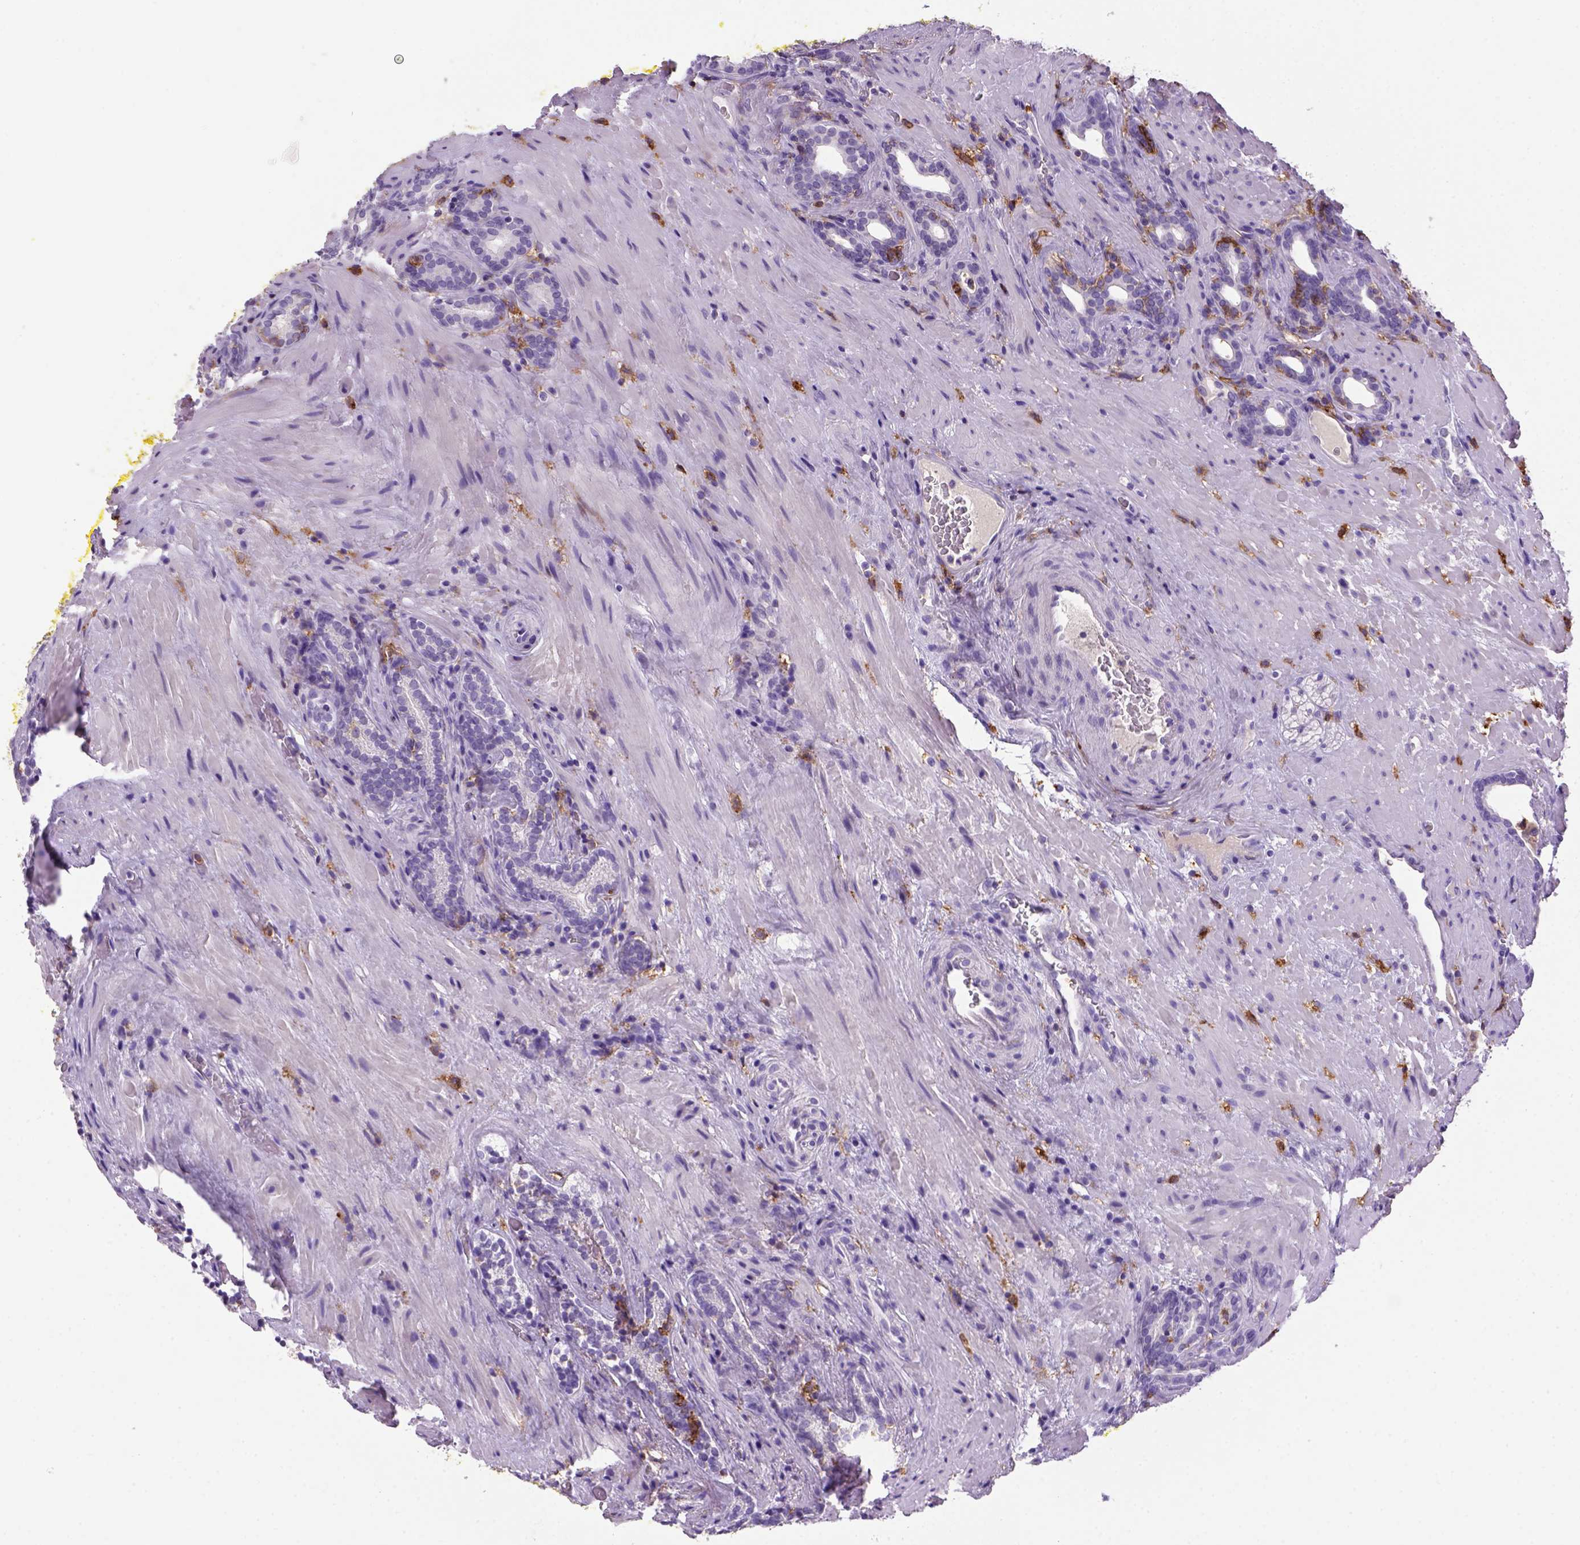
{"staining": {"intensity": "negative", "quantity": "none", "location": "none"}, "tissue": "prostate cancer", "cell_type": "Tumor cells", "image_type": "cancer", "snomed": [{"axis": "morphology", "description": "Adenocarcinoma, NOS"}, {"axis": "topography", "description": "Prostate"}], "caption": "The immunohistochemistry (IHC) micrograph has no significant staining in tumor cells of prostate adenocarcinoma tissue.", "gene": "CD14", "patient": {"sex": "male", "age": 66}}